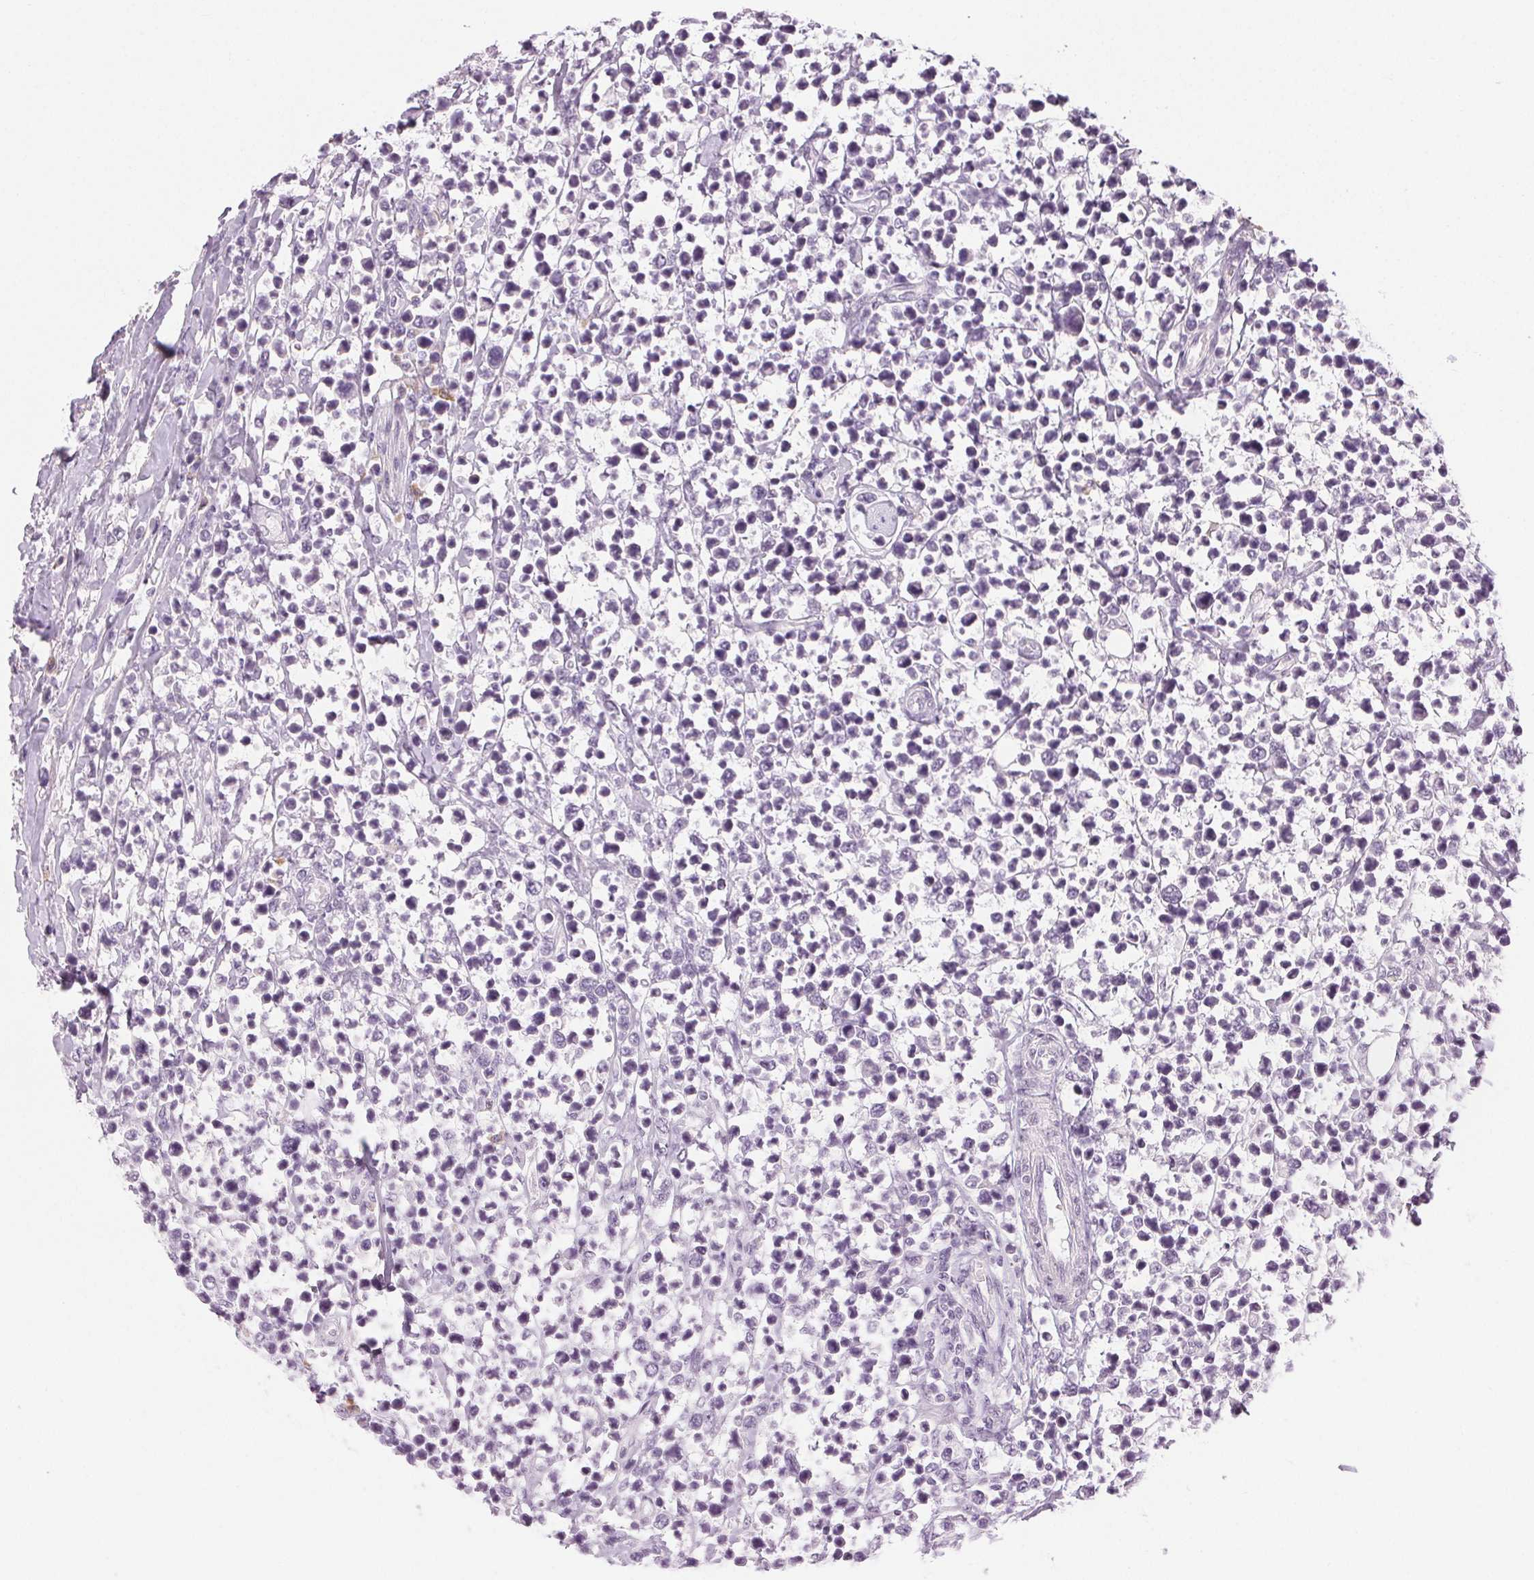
{"staining": {"intensity": "negative", "quantity": "none", "location": "none"}, "tissue": "lymphoma", "cell_type": "Tumor cells", "image_type": "cancer", "snomed": [{"axis": "morphology", "description": "Malignant lymphoma, non-Hodgkin's type, High grade"}, {"axis": "topography", "description": "Soft tissue"}], "caption": "High power microscopy image of an immunohistochemistry image of lymphoma, revealing no significant positivity in tumor cells.", "gene": "HSF5", "patient": {"sex": "female", "age": 56}}